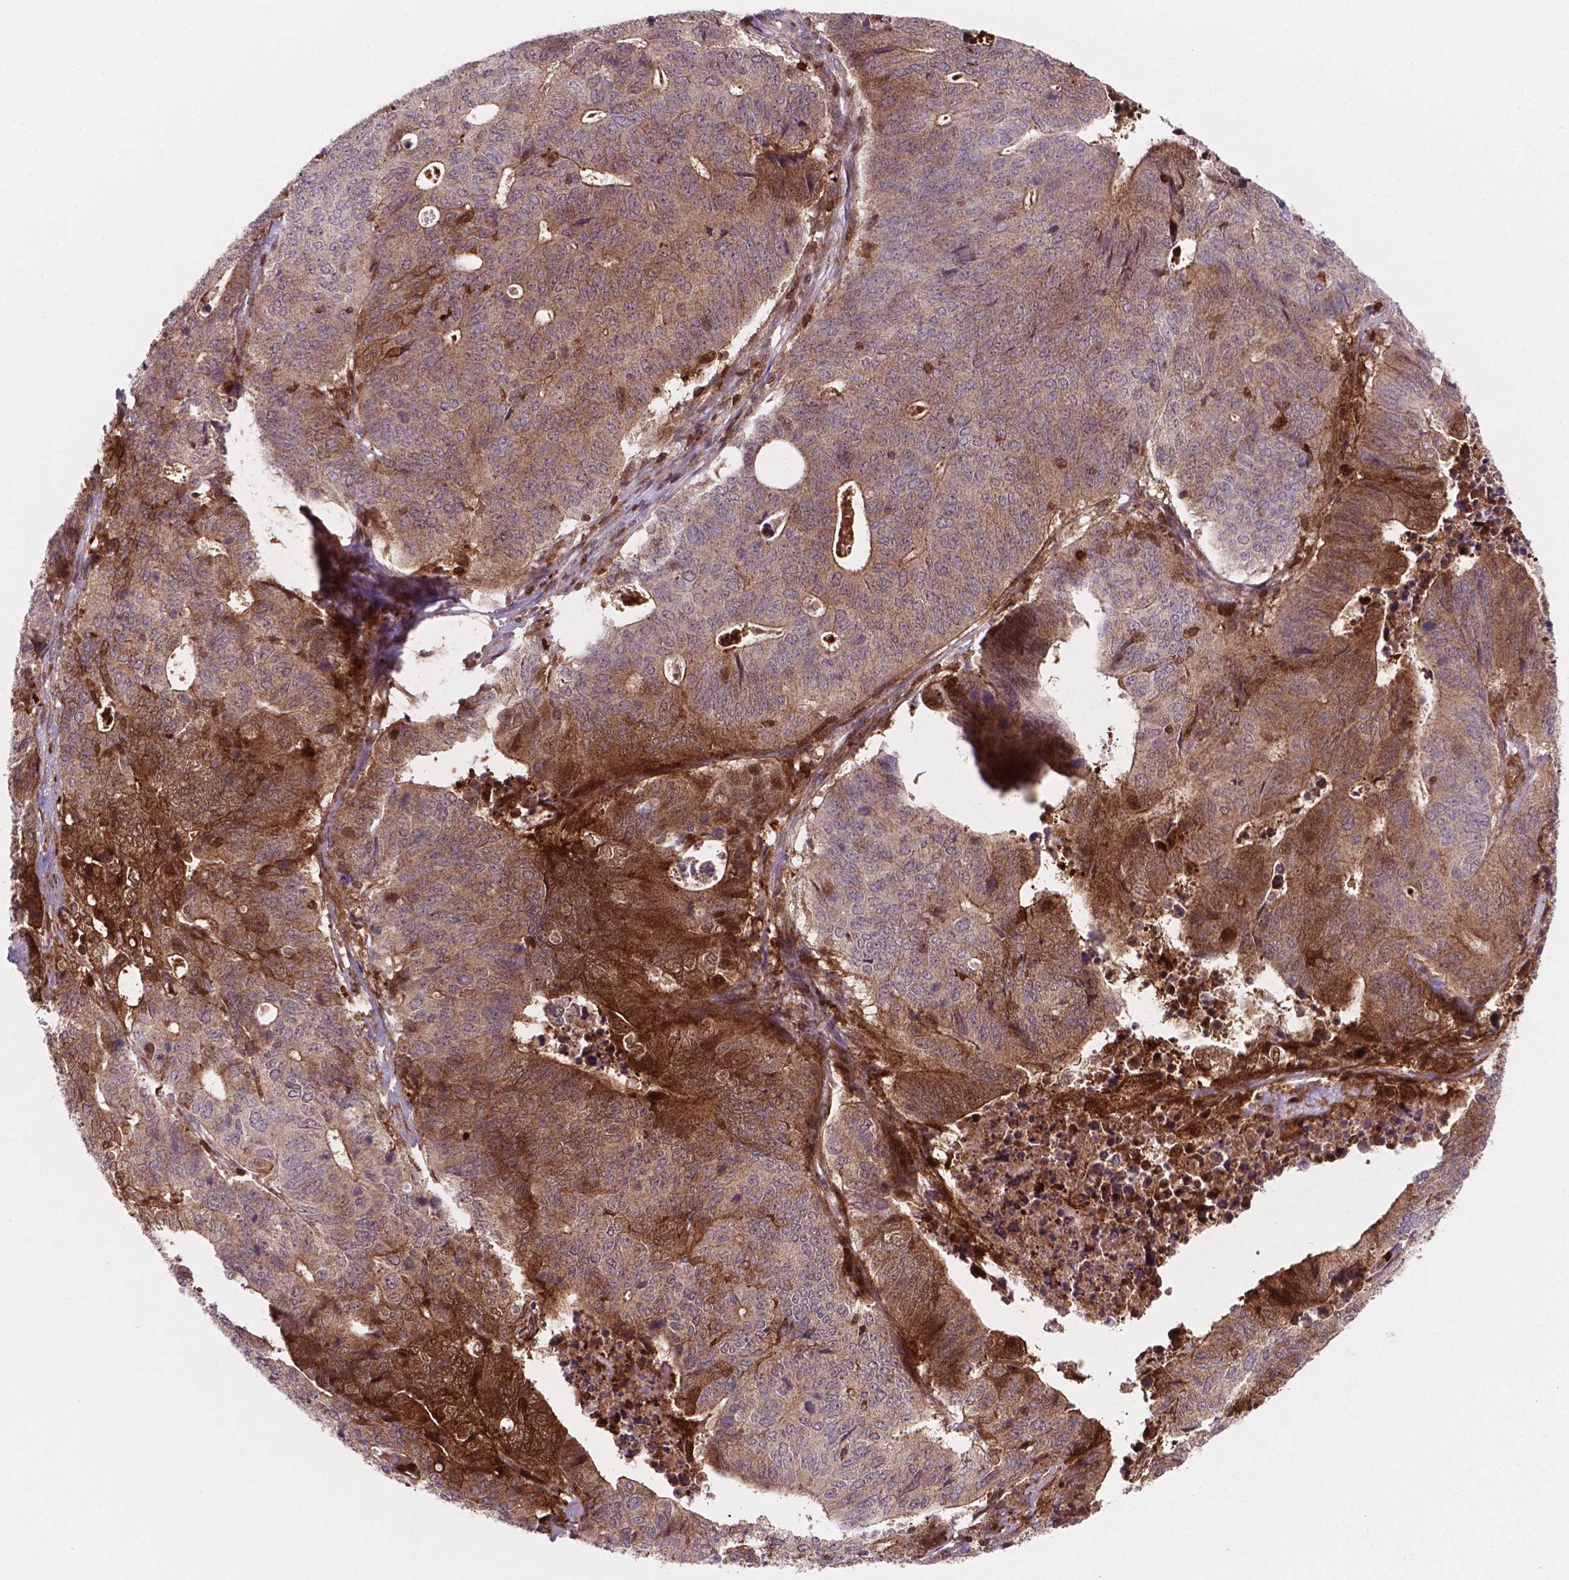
{"staining": {"intensity": "strong", "quantity": "25%-75%", "location": "cytoplasmic/membranous"}, "tissue": "stomach cancer", "cell_type": "Tumor cells", "image_type": "cancer", "snomed": [{"axis": "morphology", "description": "Adenocarcinoma, NOS"}, {"axis": "topography", "description": "Stomach, upper"}], "caption": "Protein analysis of stomach adenocarcinoma tissue demonstrates strong cytoplasmic/membranous staining in approximately 25%-75% of tumor cells.", "gene": "LDHA", "patient": {"sex": "female", "age": 67}}